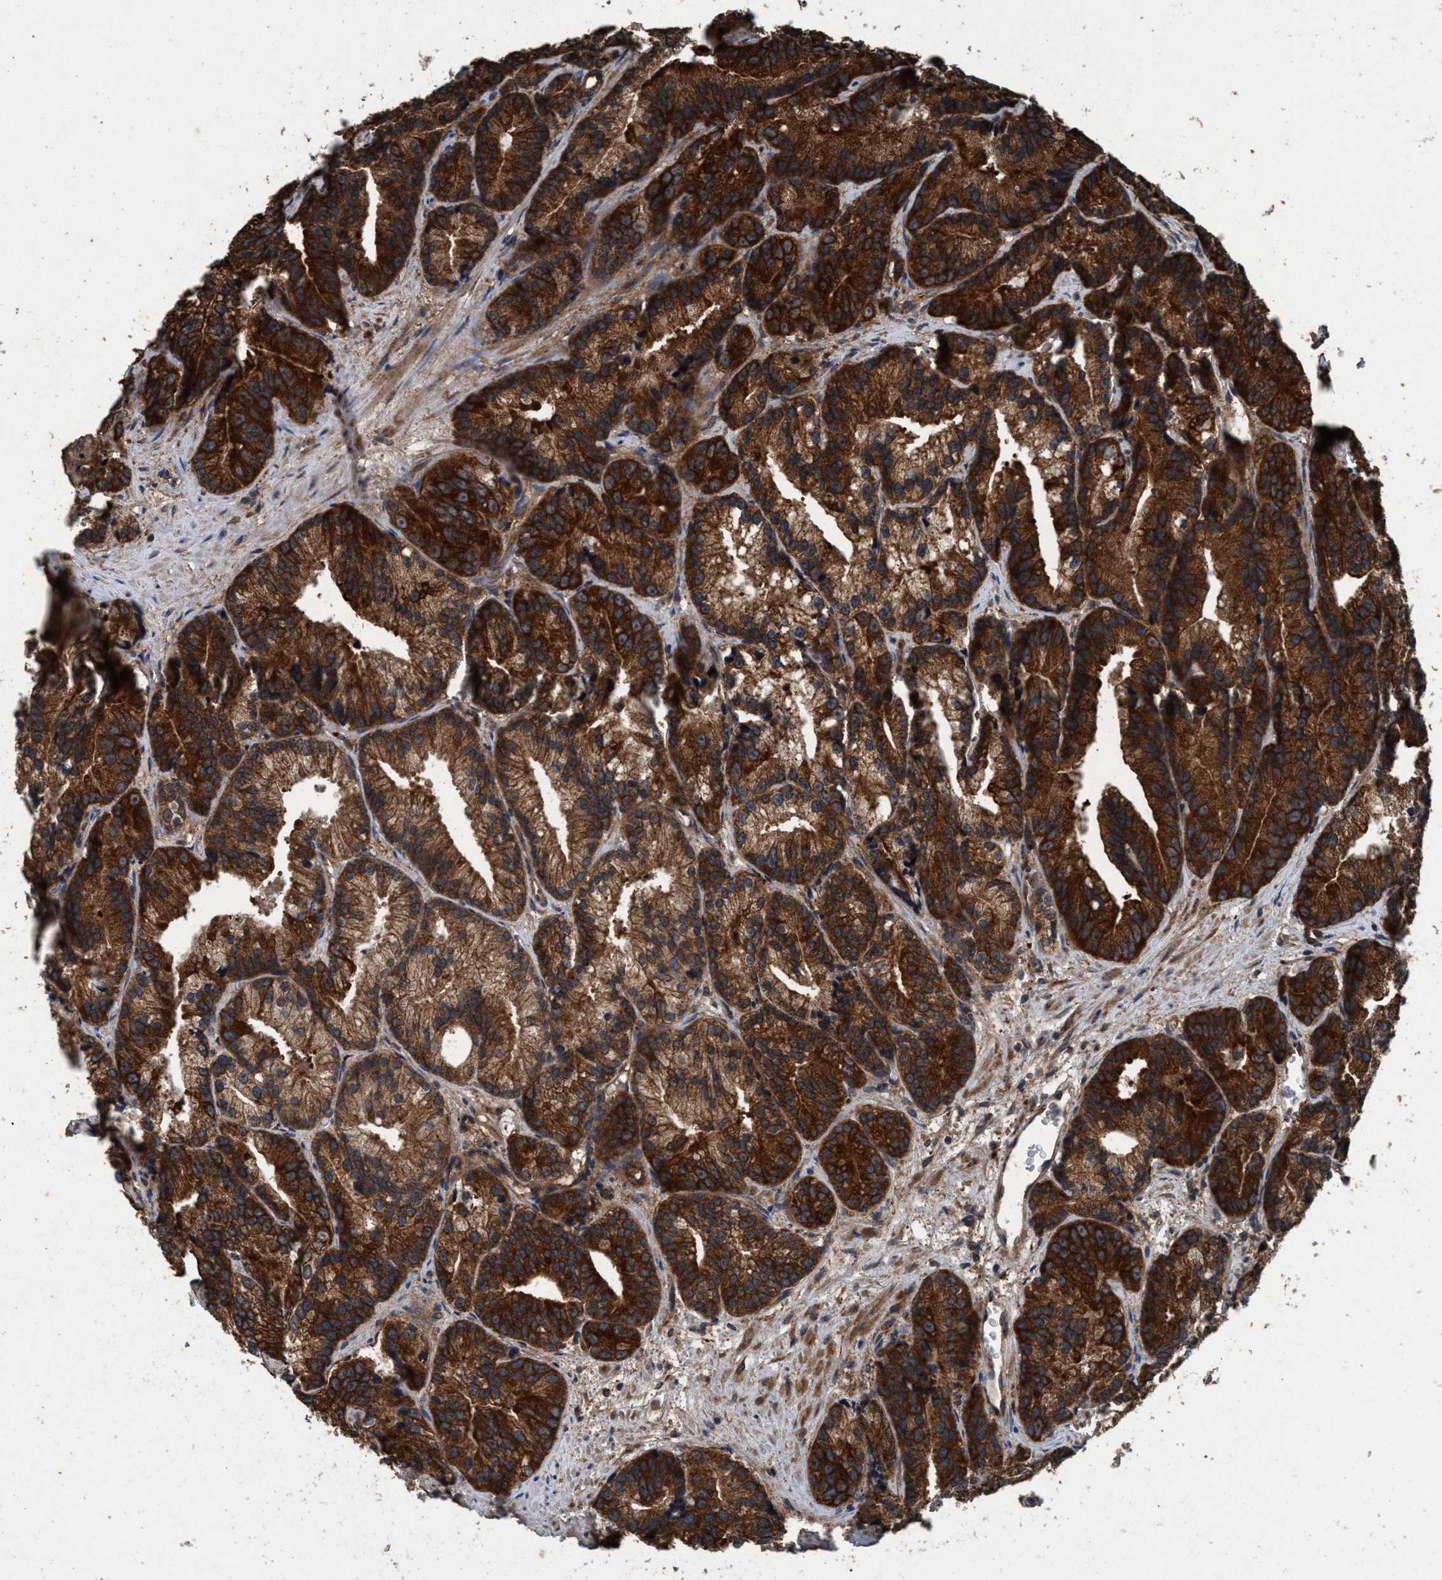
{"staining": {"intensity": "strong", "quantity": ">75%", "location": "cytoplasmic/membranous"}, "tissue": "prostate cancer", "cell_type": "Tumor cells", "image_type": "cancer", "snomed": [{"axis": "morphology", "description": "Adenocarcinoma, Low grade"}, {"axis": "topography", "description": "Prostate"}], "caption": "Immunohistochemistry (IHC) micrograph of neoplastic tissue: prostate cancer (adenocarcinoma (low-grade)) stained using IHC demonstrates high levels of strong protein expression localized specifically in the cytoplasmic/membranous of tumor cells, appearing as a cytoplasmic/membranous brown color.", "gene": "AKT1S1", "patient": {"sex": "male", "age": 89}}